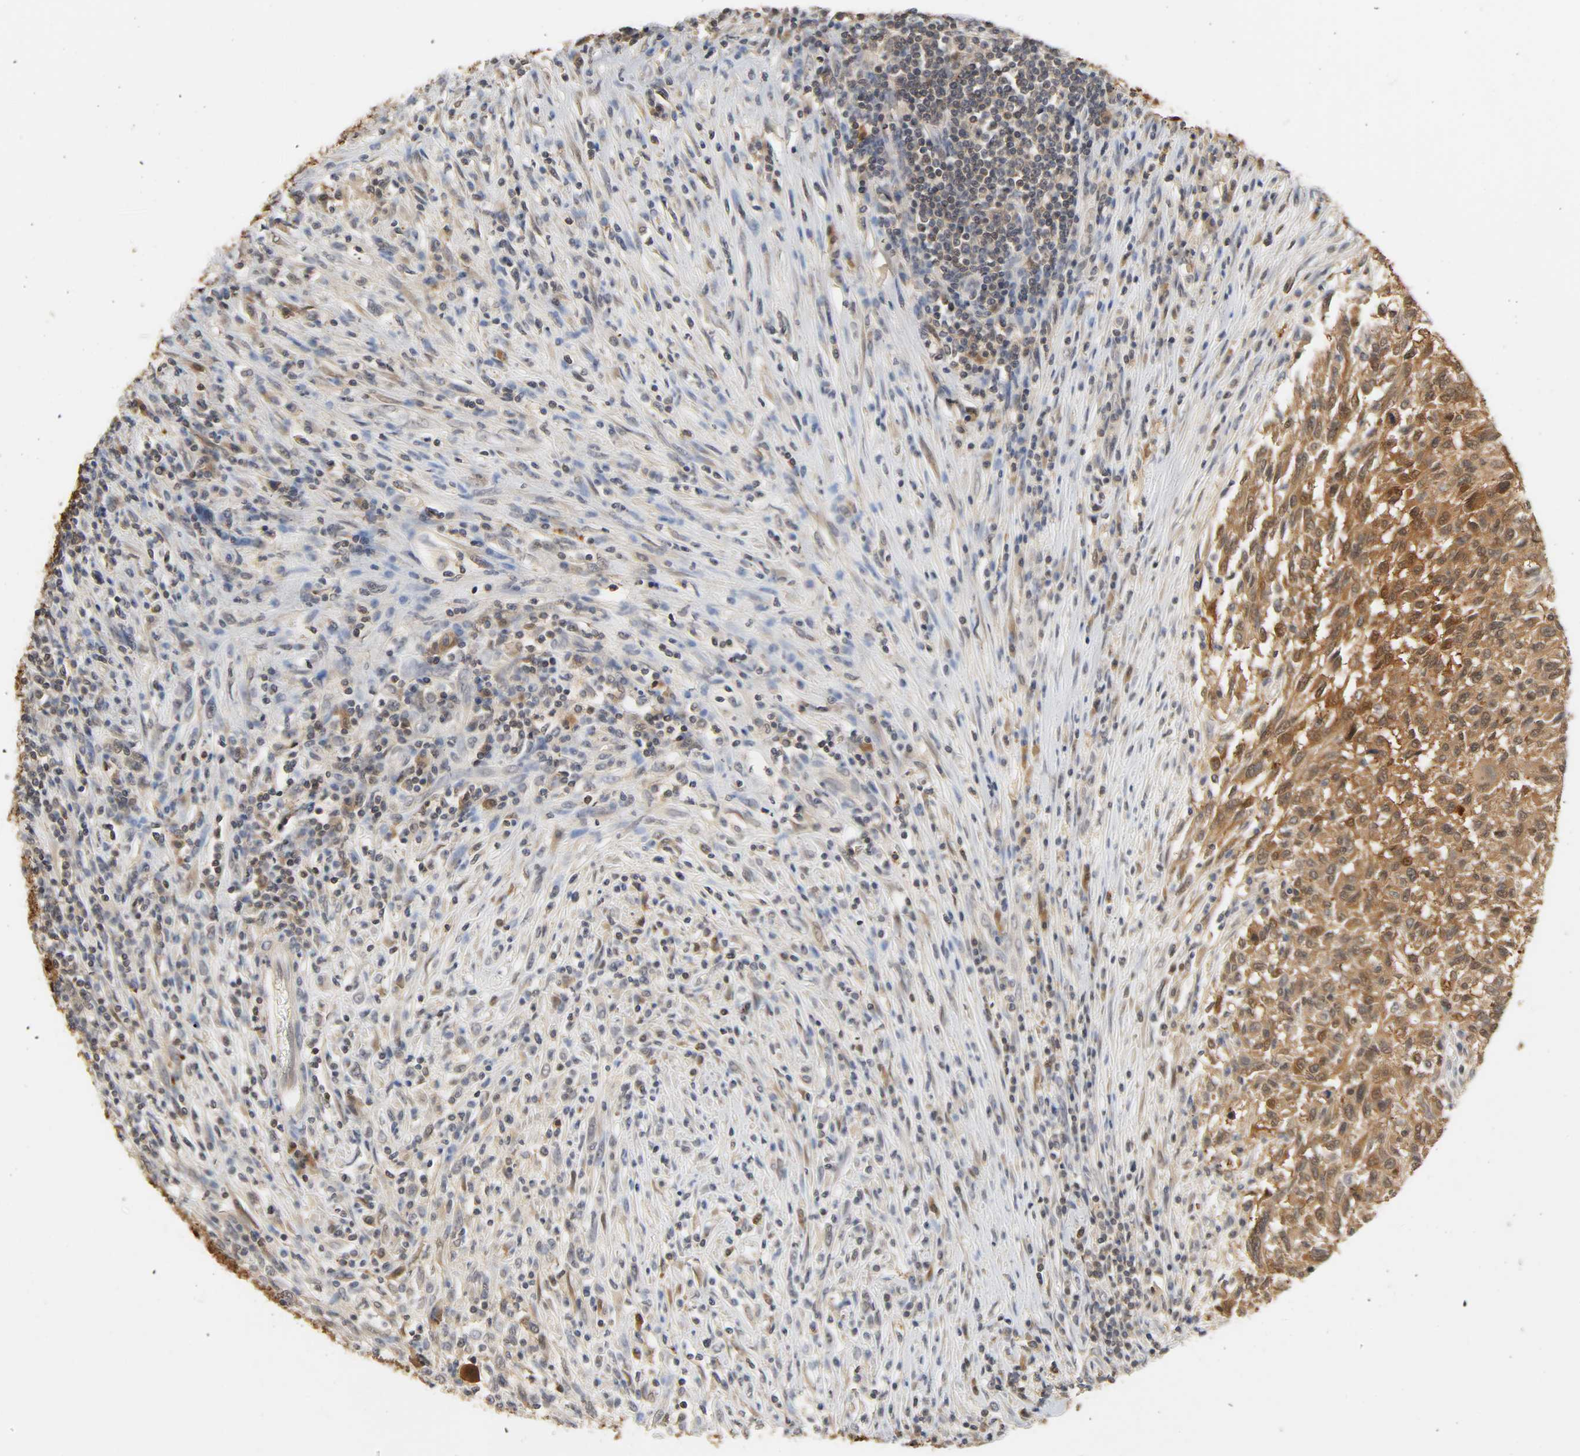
{"staining": {"intensity": "strong", "quantity": ">75%", "location": "cytoplasmic/membranous"}, "tissue": "melanoma", "cell_type": "Tumor cells", "image_type": "cancer", "snomed": [{"axis": "morphology", "description": "Malignant melanoma, Metastatic site"}, {"axis": "topography", "description": "Lymph node"}], "caption": "Immunohistochemical staining of human malignant melanoma (metastatic site) demonstrates high levels of strong cytoplasmic/membranous positivity in about >75% of tumor cells.", "gene": "MIF", "patient": {"sex": "male", "age": 61}}